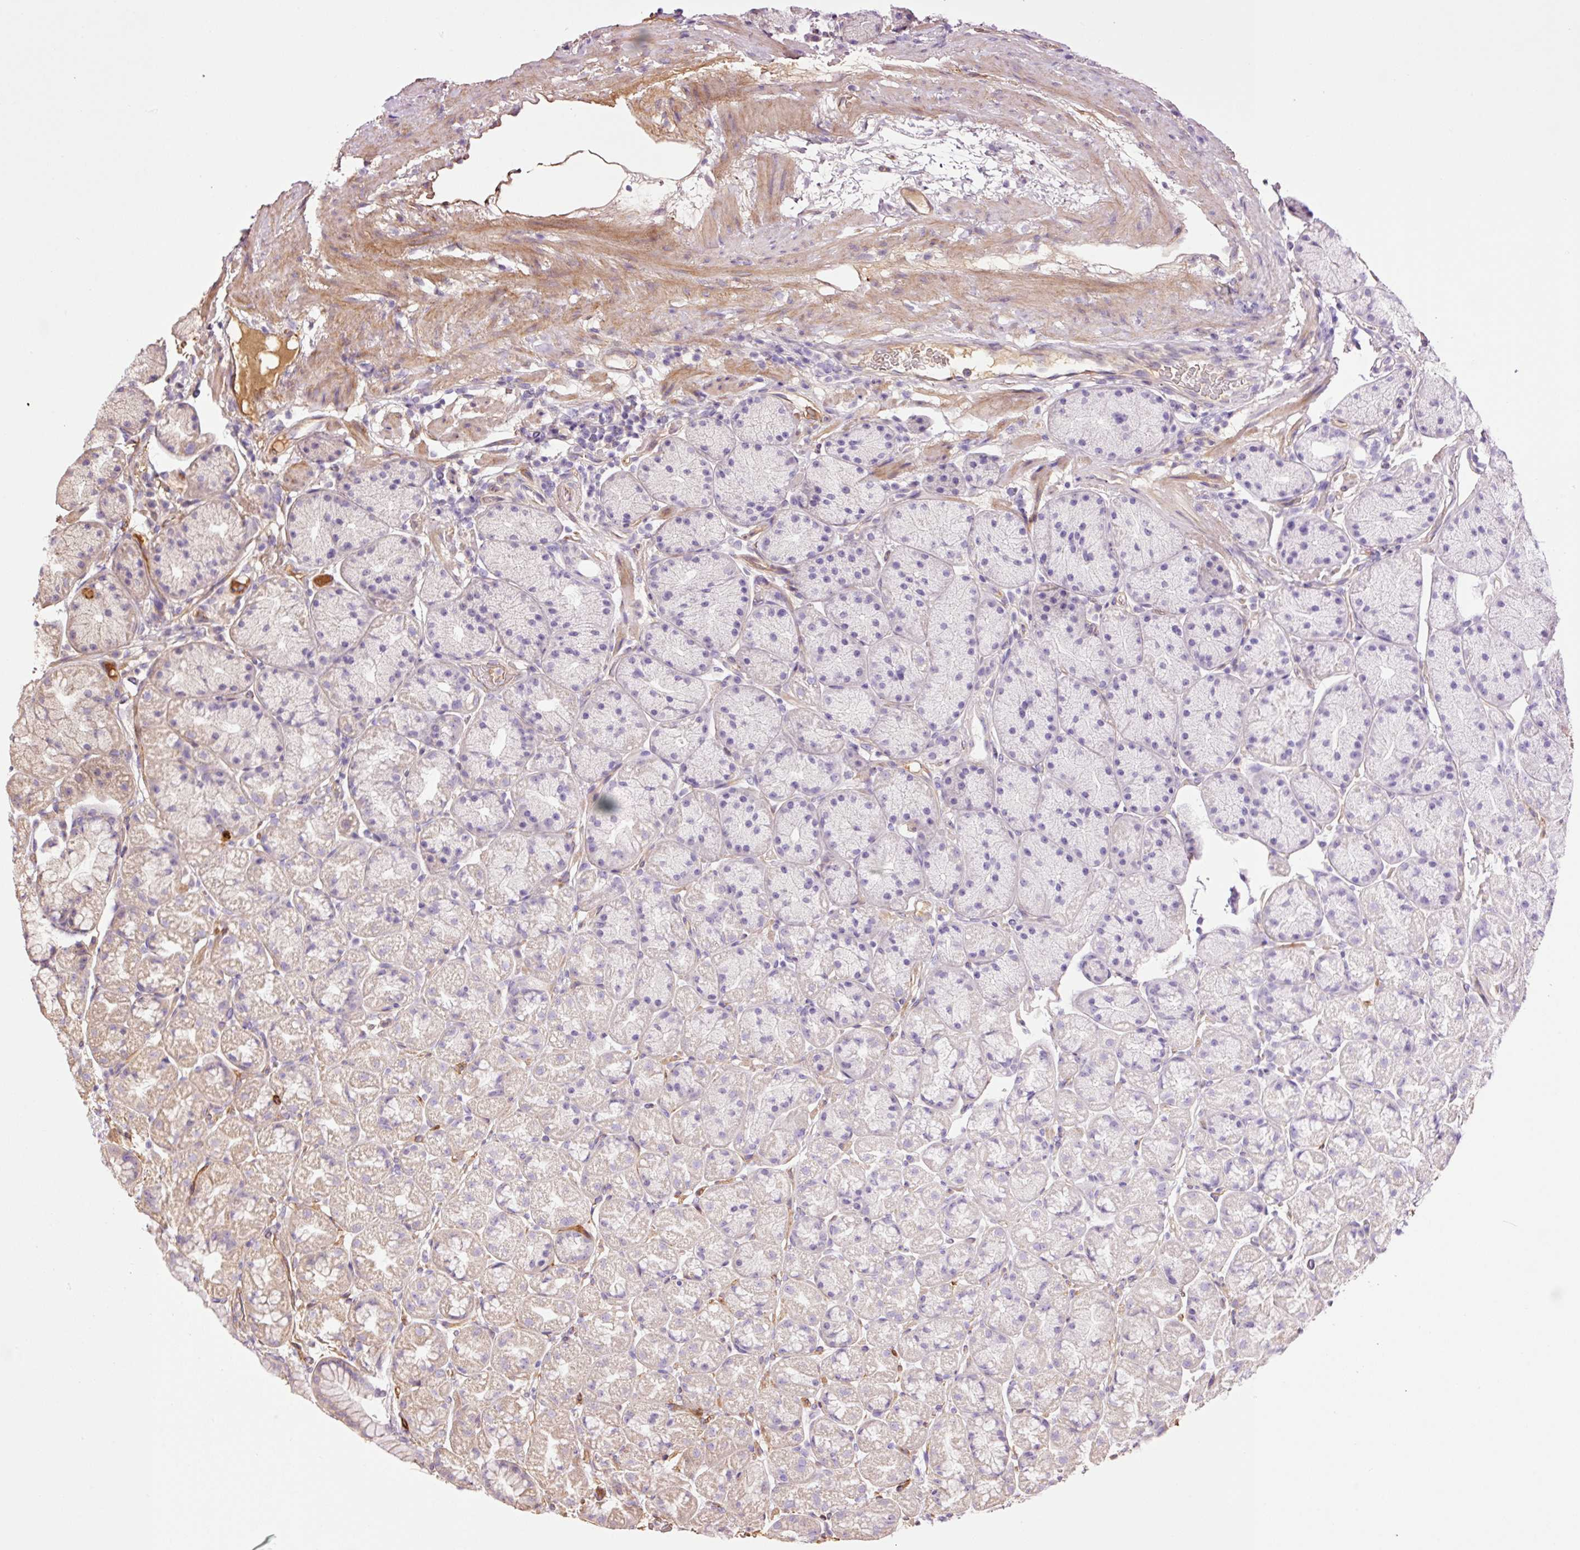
{"staining": {"intensity": "weak", "quantity": "<25%", "location": "cytoplasmic/membranous"}, "tissue": "stomach", "cell_type": "Glandular cells", "image_type": "normal", "snomed": [{"axis": "morphology", "description": "Normal tissue, NOS"}, {"axis": "topography", "description": "Stomach, lower"}], "caption": "This is an immunohistochemistry photomicrograph of unremarkable human stomach. There is no positivity in glandular cells.", "gene": "NID2", "patient": {"sex": "male", "age": 67}}